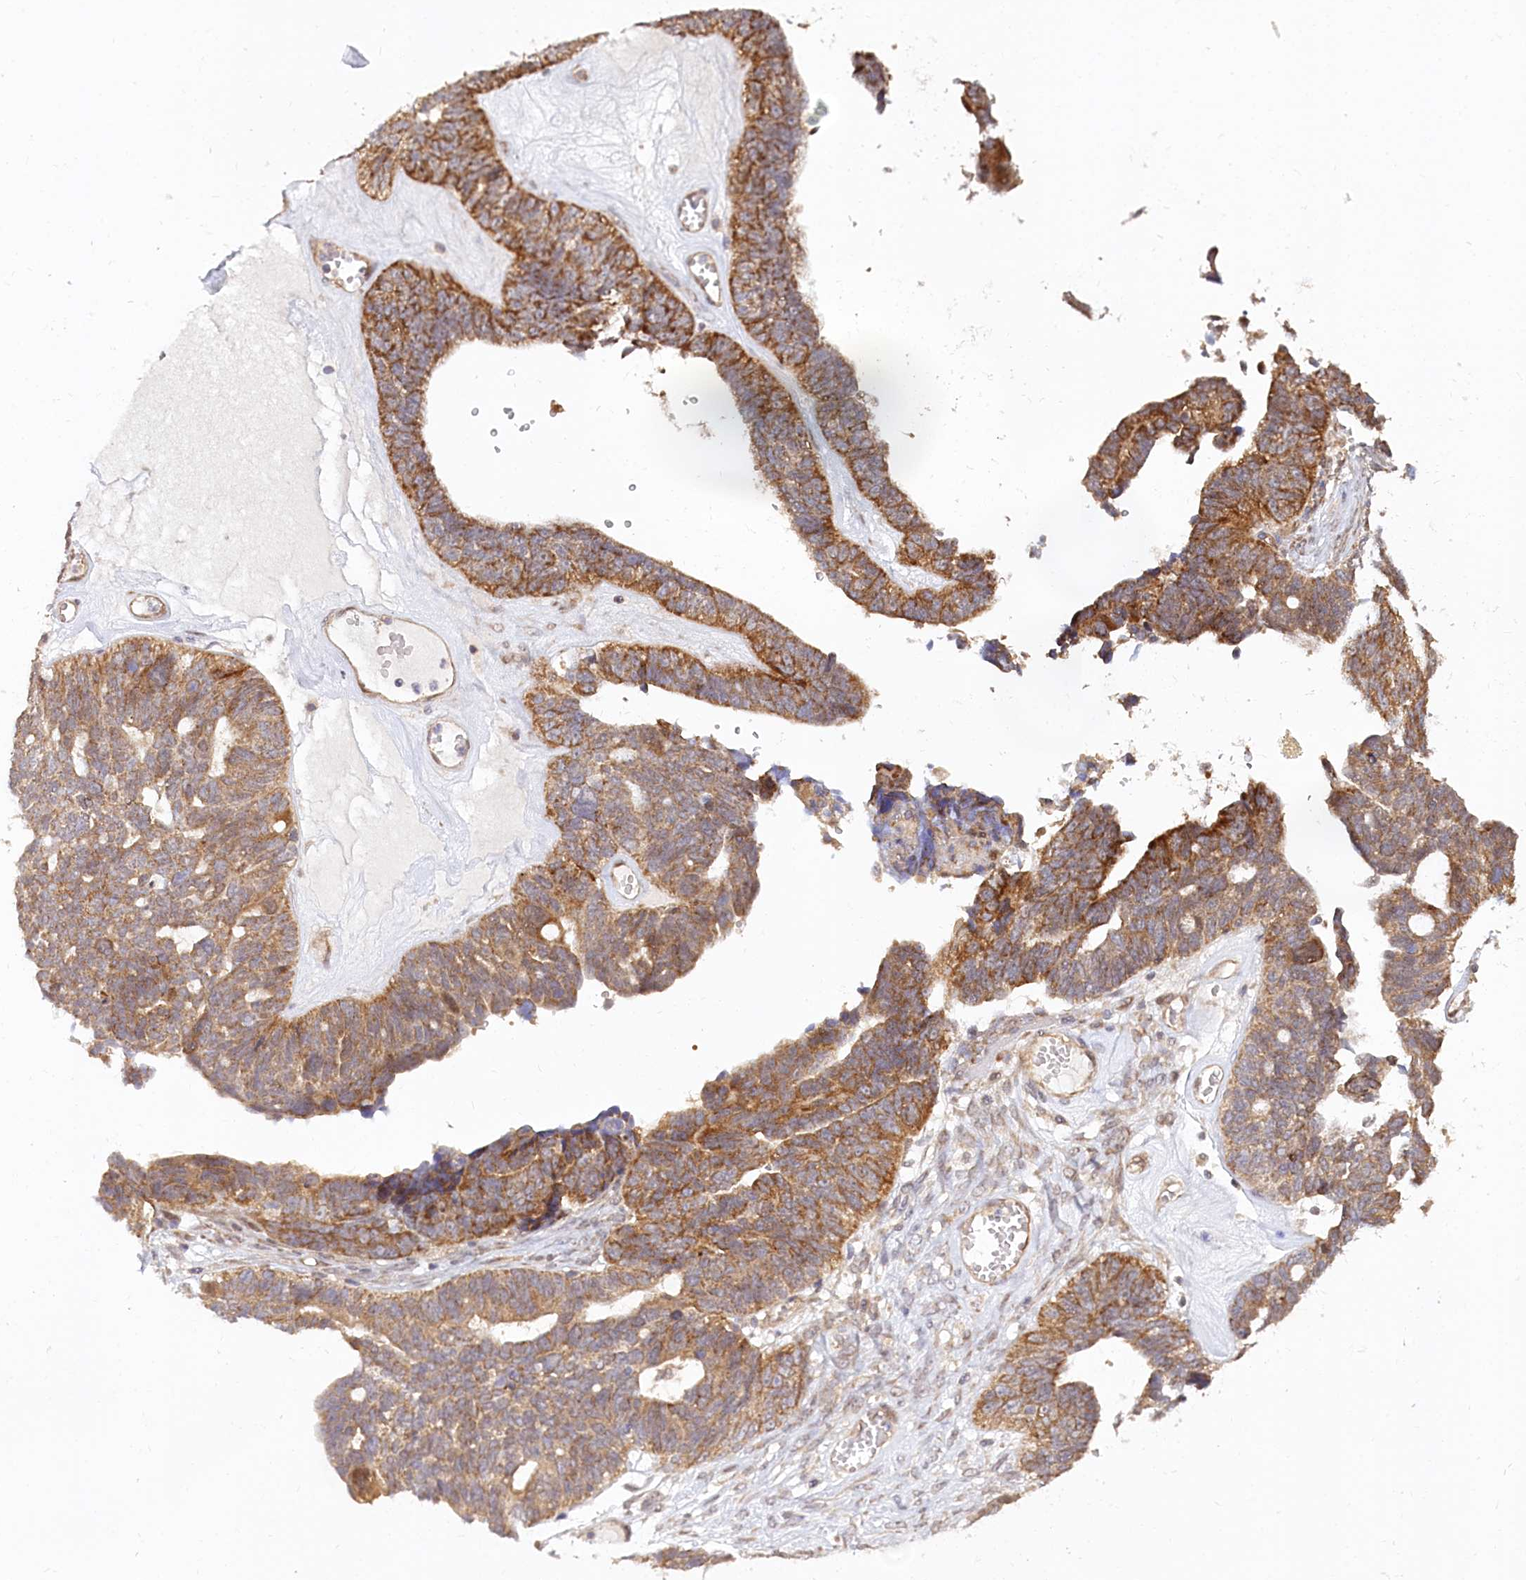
{"staining": {"intensity": "moderate", "quantity": ">75%", "location": "cytoplasmic/membranous"}, "tissue": "ovarian cancer", "cell_type": "Tumor cells", "image_type": "cancer", "snomed": [{"axis": "morphology", "description": "Cystadenocarcinoma, serous, NOS"}, {"axis": "topography", "description": "Ovary"}], "caption": "Protein positivity by immunohistochemistry displays moderate cytoplasmic/membranous staining in approximately >75% of tumor cells in ovarian serous cystadenocarcinoma.", "gene": "CEP70", "patient": {"sex": "female", "age": 79}}